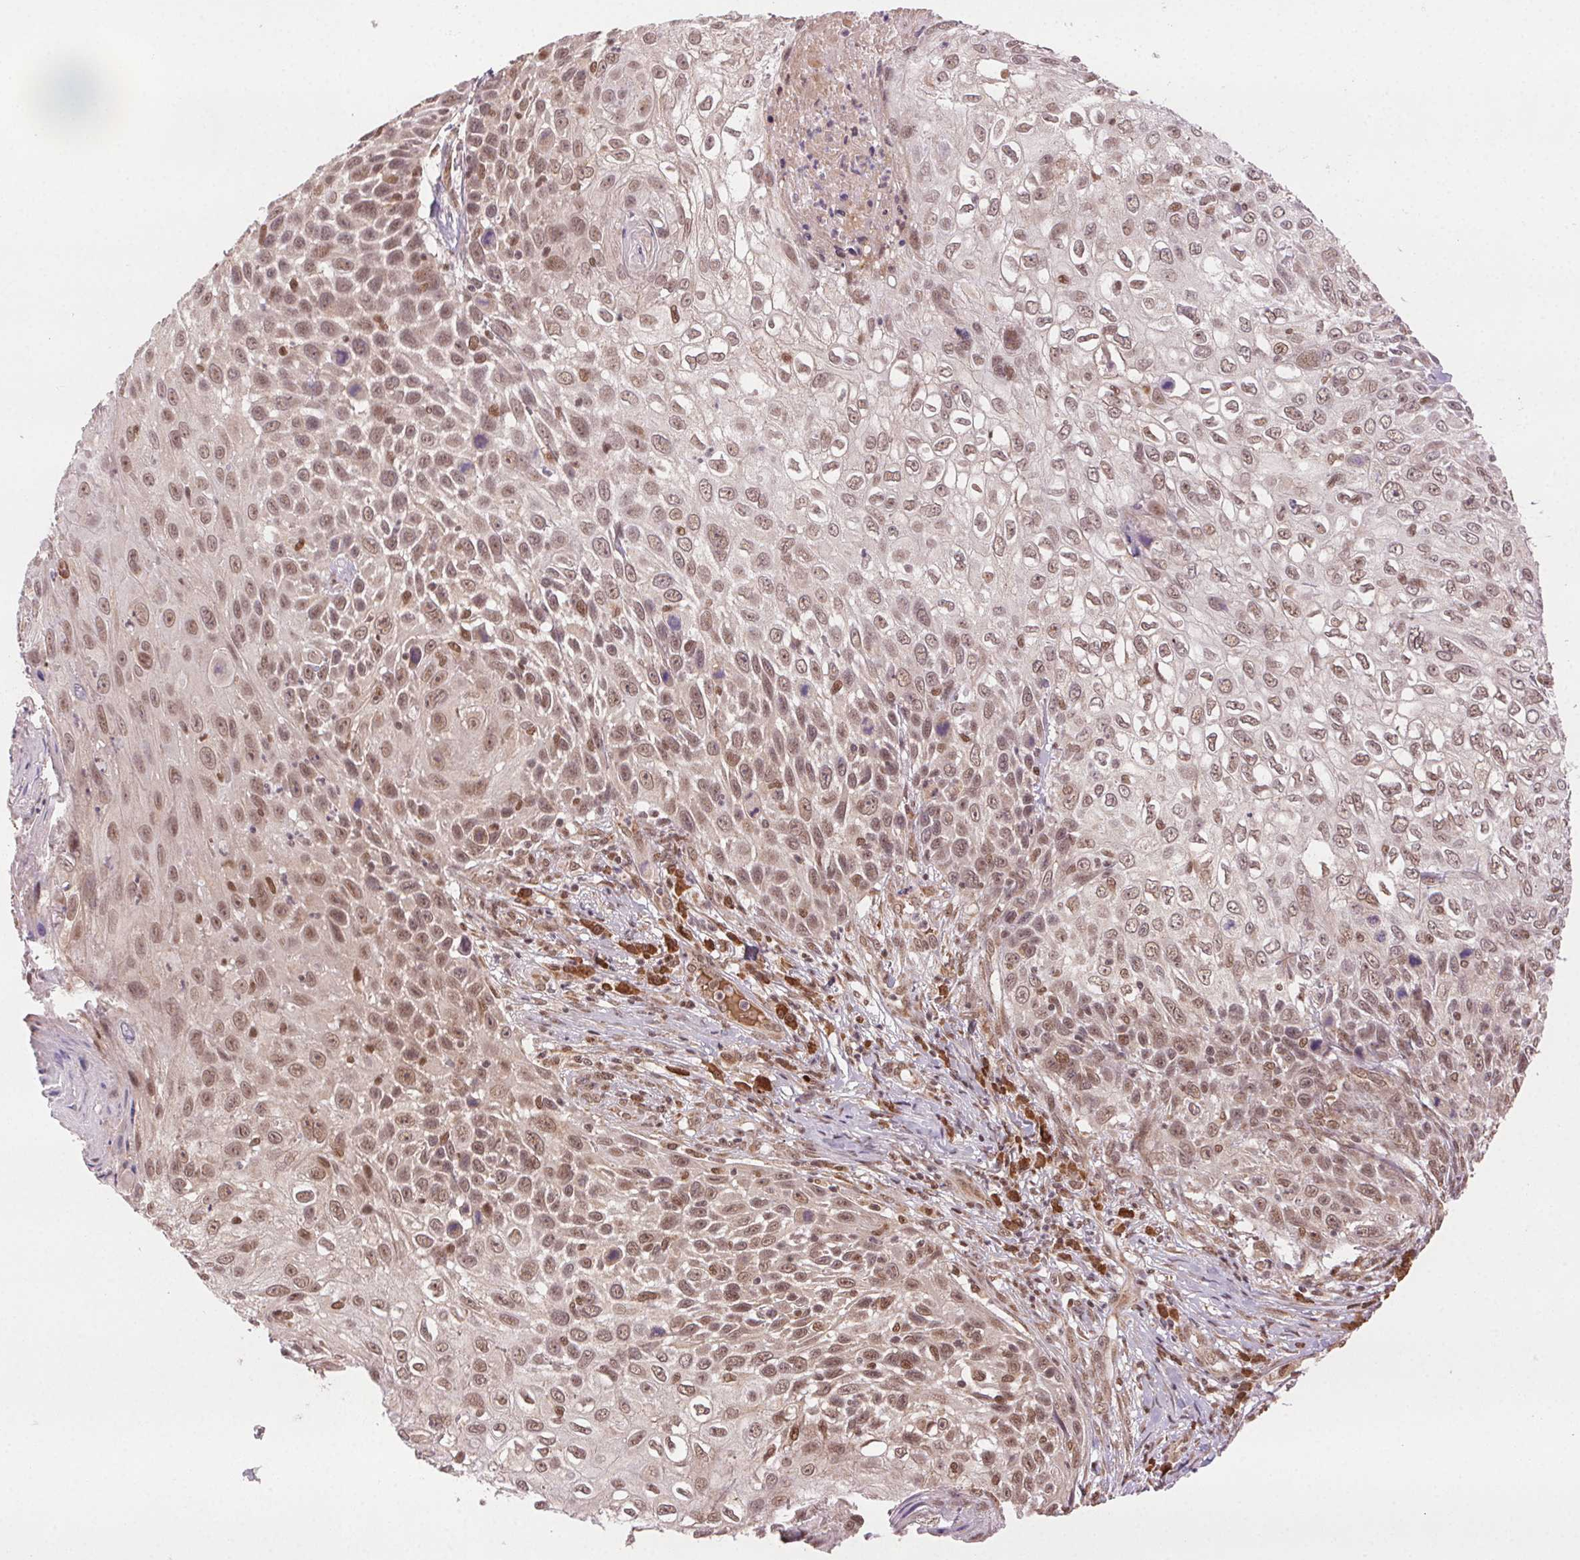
{"staining": {"intensity": "moderate", "quantity": ">75%", "location": "nuclear"}, "tissue": "skin cancer", "cell_type": "Tumor cells", "image_type": "cancer", "snomed": [{"axis": "morphology", "description": "Squamous cell carcinoma, NOS"}, {"axis": "topography", "description": "Skin"}], "caption": "IHC photomicrograph of skin cancer stained for a protein (brown), which demonstrates medium levels of moderate nuclear expression in about >75% of tumor cells.", "gene": "TREML4", "patient": {"sex": "male", "age": 92}}